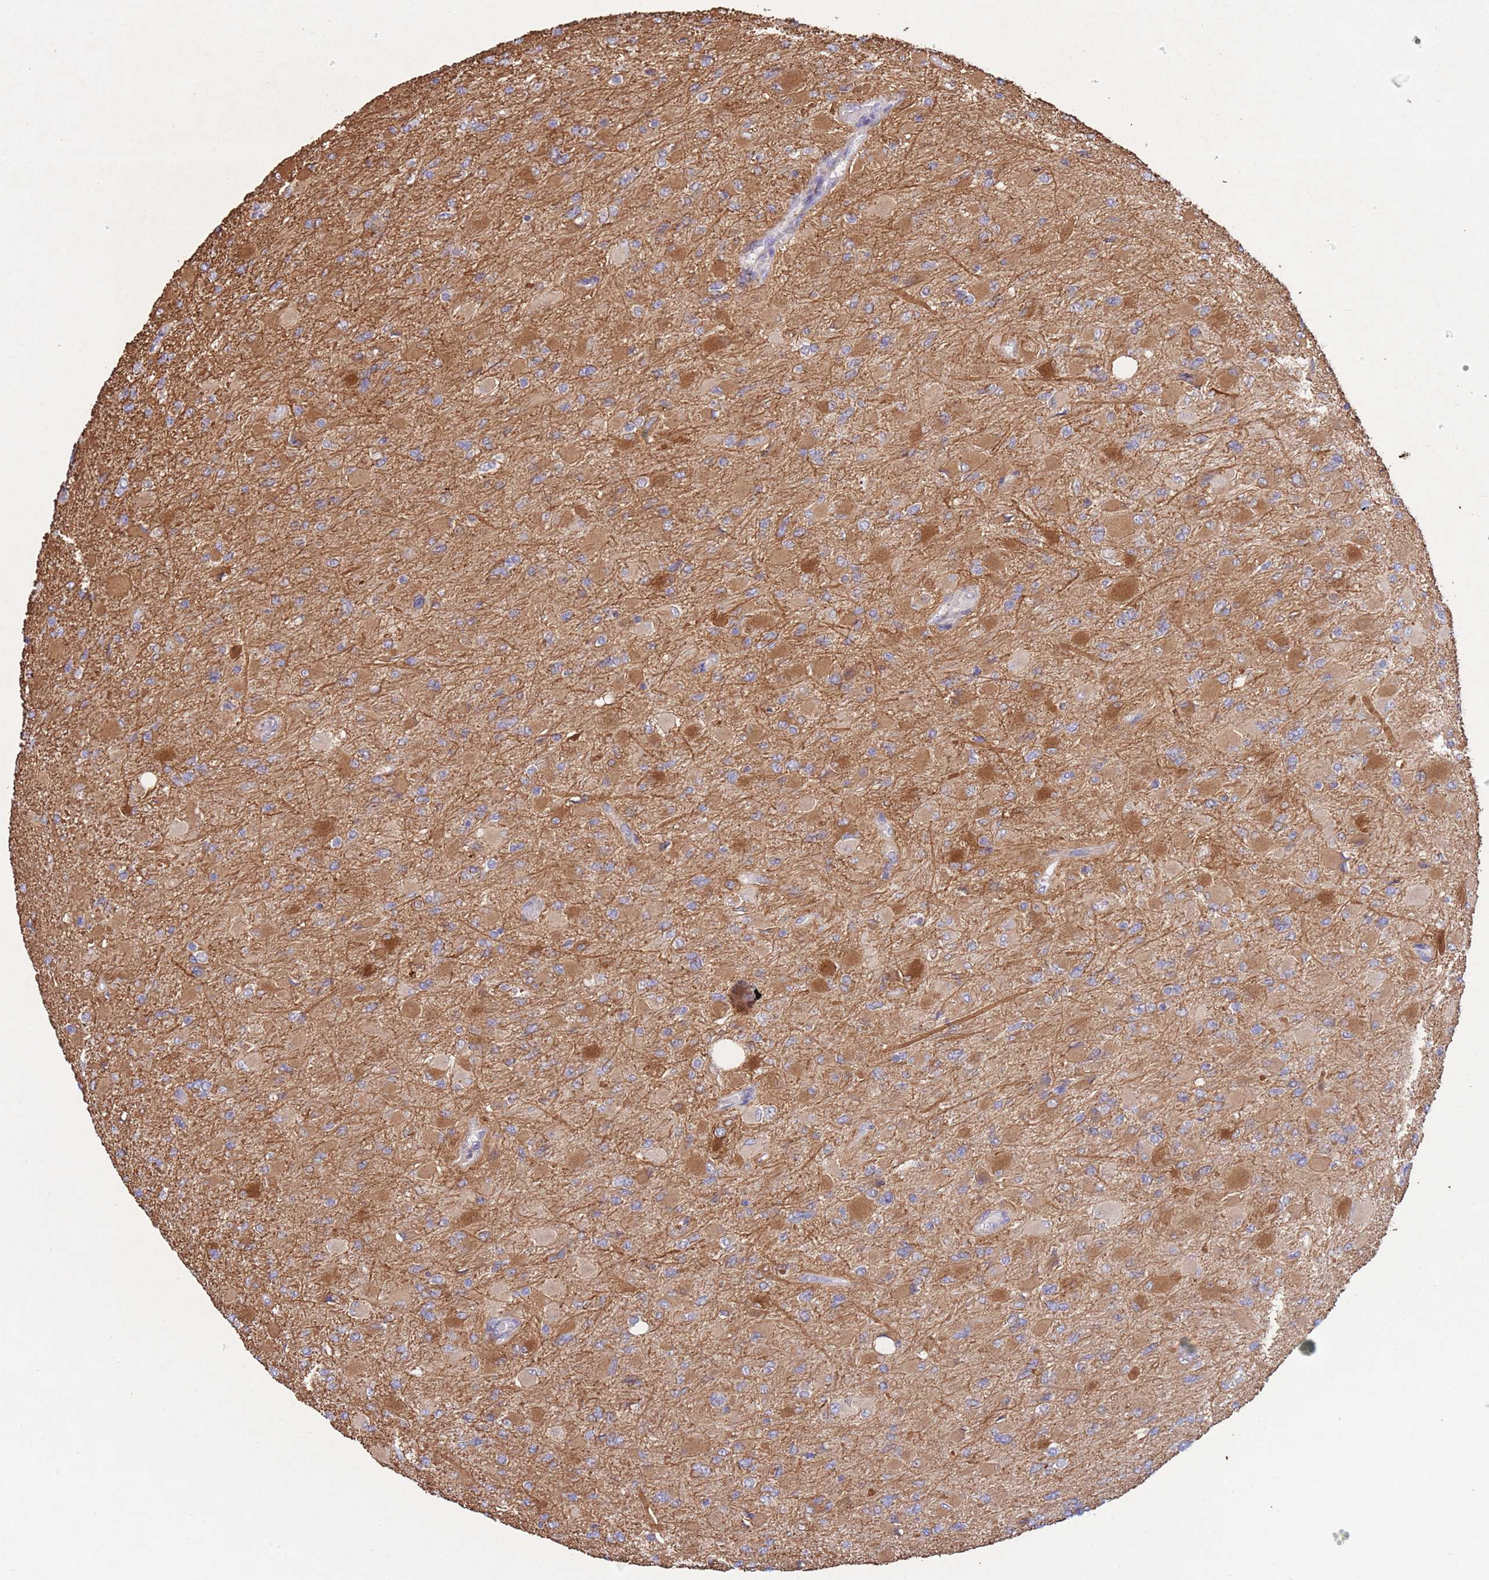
{"staining": {"intensity": "moderate", "quantity": "25%-75%", "location": "cytoplasmic/membranous"}, "tissue": "glioma", "cell_type": "Tumor cells", "image_type": "cancer", "snomed": [{"axis": "morphology", "description": "Glioma, malignant, High grade"}, {"axis": "topography", "description": "Cerebral cortex"}], "caption": "High-power microscopy captured an immunohistochemistry (IHC) photomicrograph of malignant glioma (high-grade), revealing moderate cytoplasmic/membranous staining in about 25%-75% of tumor cells. (brown staining indicates protein expression, while blue staining denotes nuclei).", "gene": "FKBP8", "patient": {"sex": "female", "age": 36}}